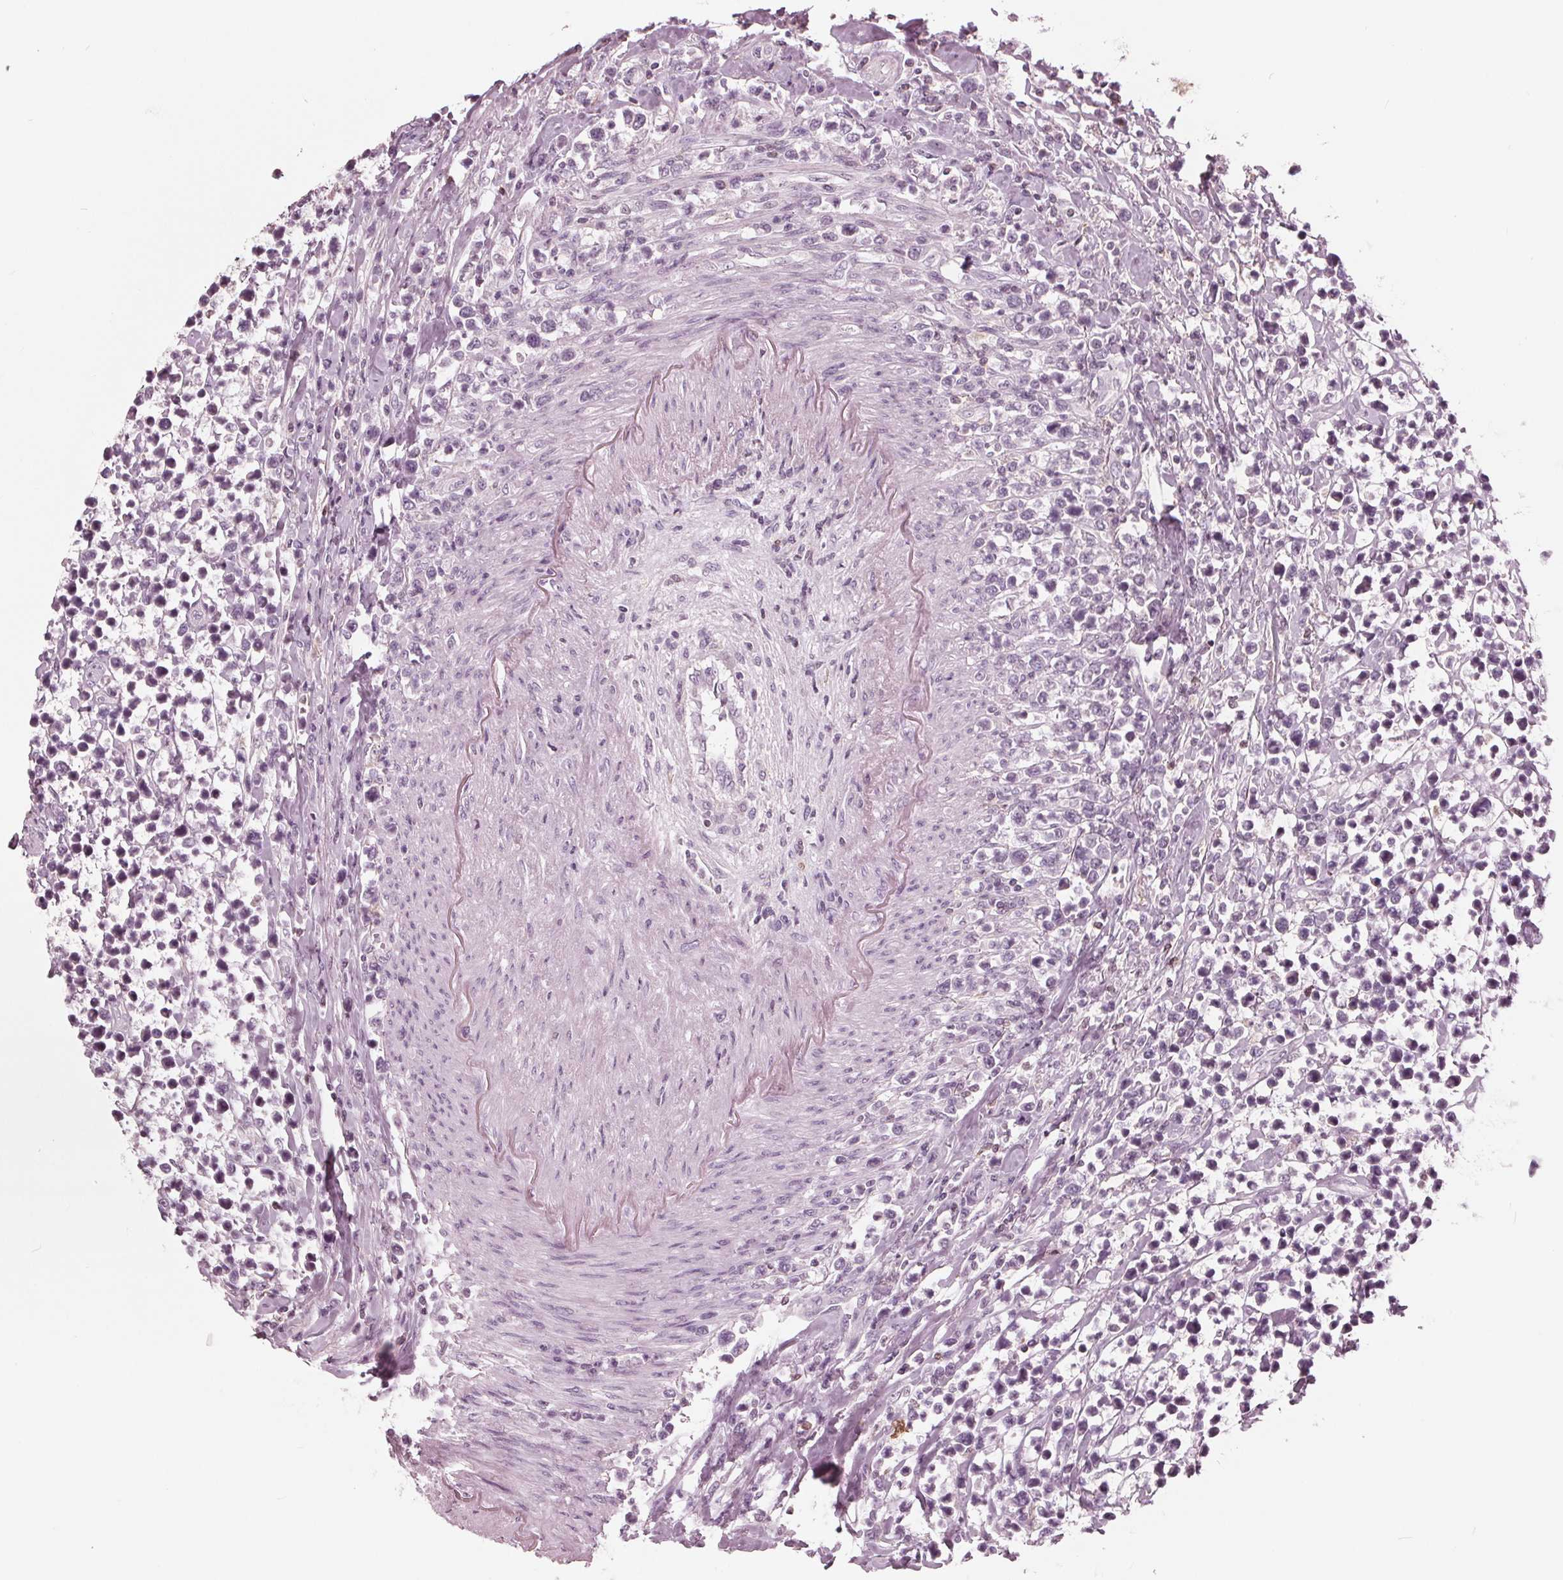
{"staining": {"intensity": "negative", "quantity": "none", "location": "none"}, "tissue": "lymphoma", "cell_type": "Tumor cells", "image_type": "cancer", "snomed": [{"axis": "morphology", "description": "Malignant lymphoma, non-Hodgkin's type, High grade"}, {"axis": "topography", "description": "Soft tissue"}], "caption": "This is a micrograph of immunohistochemistry staining of lymphoma, which shows no expression in tumor cells.", "gene": "ING3", "patient": {"sex": "female", "age": 56}}